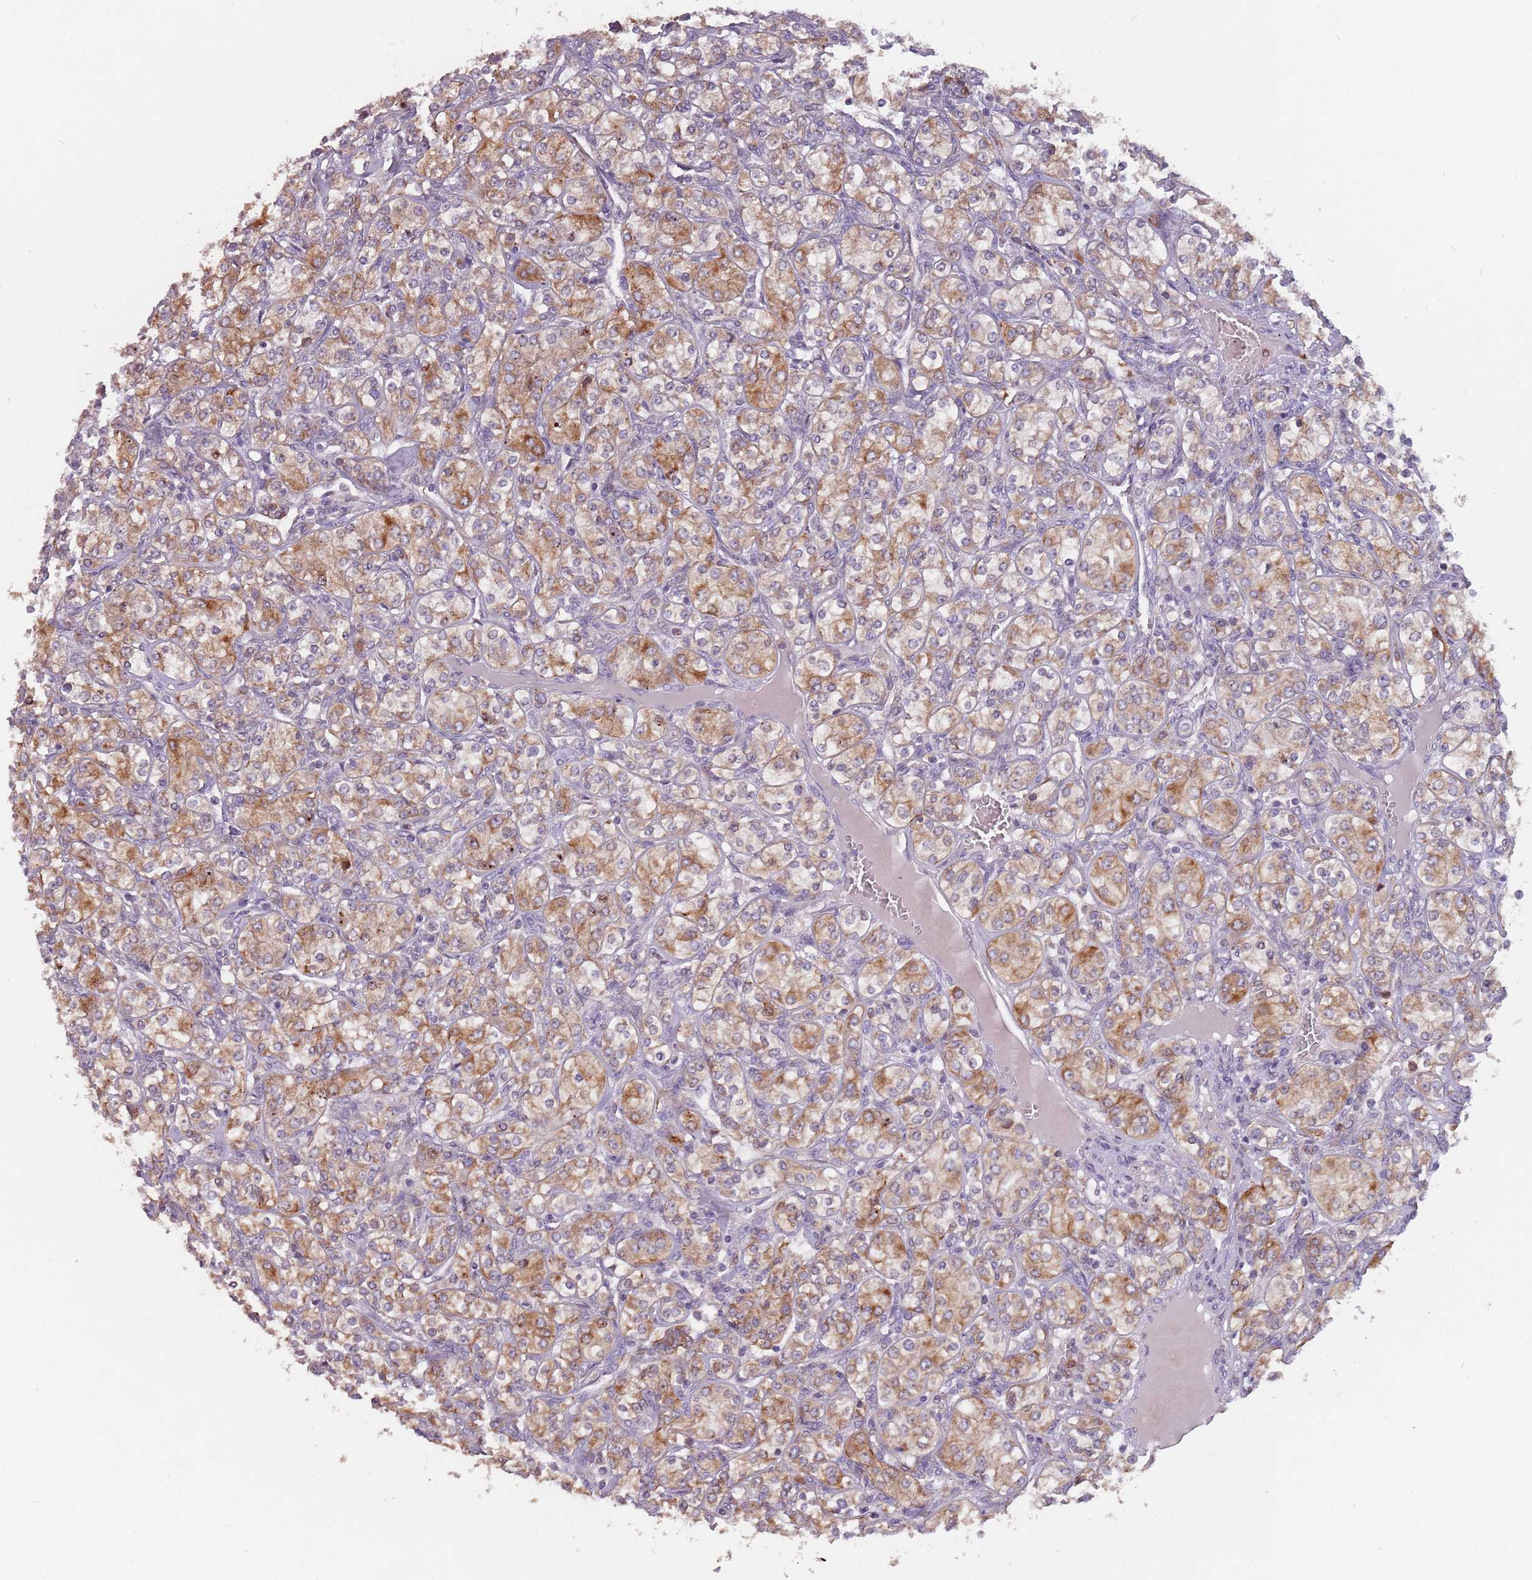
{"staining": {"intensity": "moderate", "quantity": ">75%", "location": "cytoplasmic/membranous"}, "tissue": "renal cancer", "cell_type": "Tumor cells", "image_type": "cancer", "snomed": [{"axis": "morphology", "description": "Adenocarcinoma, NOS"}, {"axis": "topography", "description": "Kidney"}], "caption": "An immunohistochemistry photomicrograph of tumor tissue is shown. Protein staining in brown labels moderate cytoplasmic/membranous positivity in renal adenocarcinoma within tumor cells. (DAB (3,3'-diaminobenzidine) = brown stain, brightfield microscopy at high magnification).", "gene": "RPS9", "patient": {"sex": "male", "age": 77}}